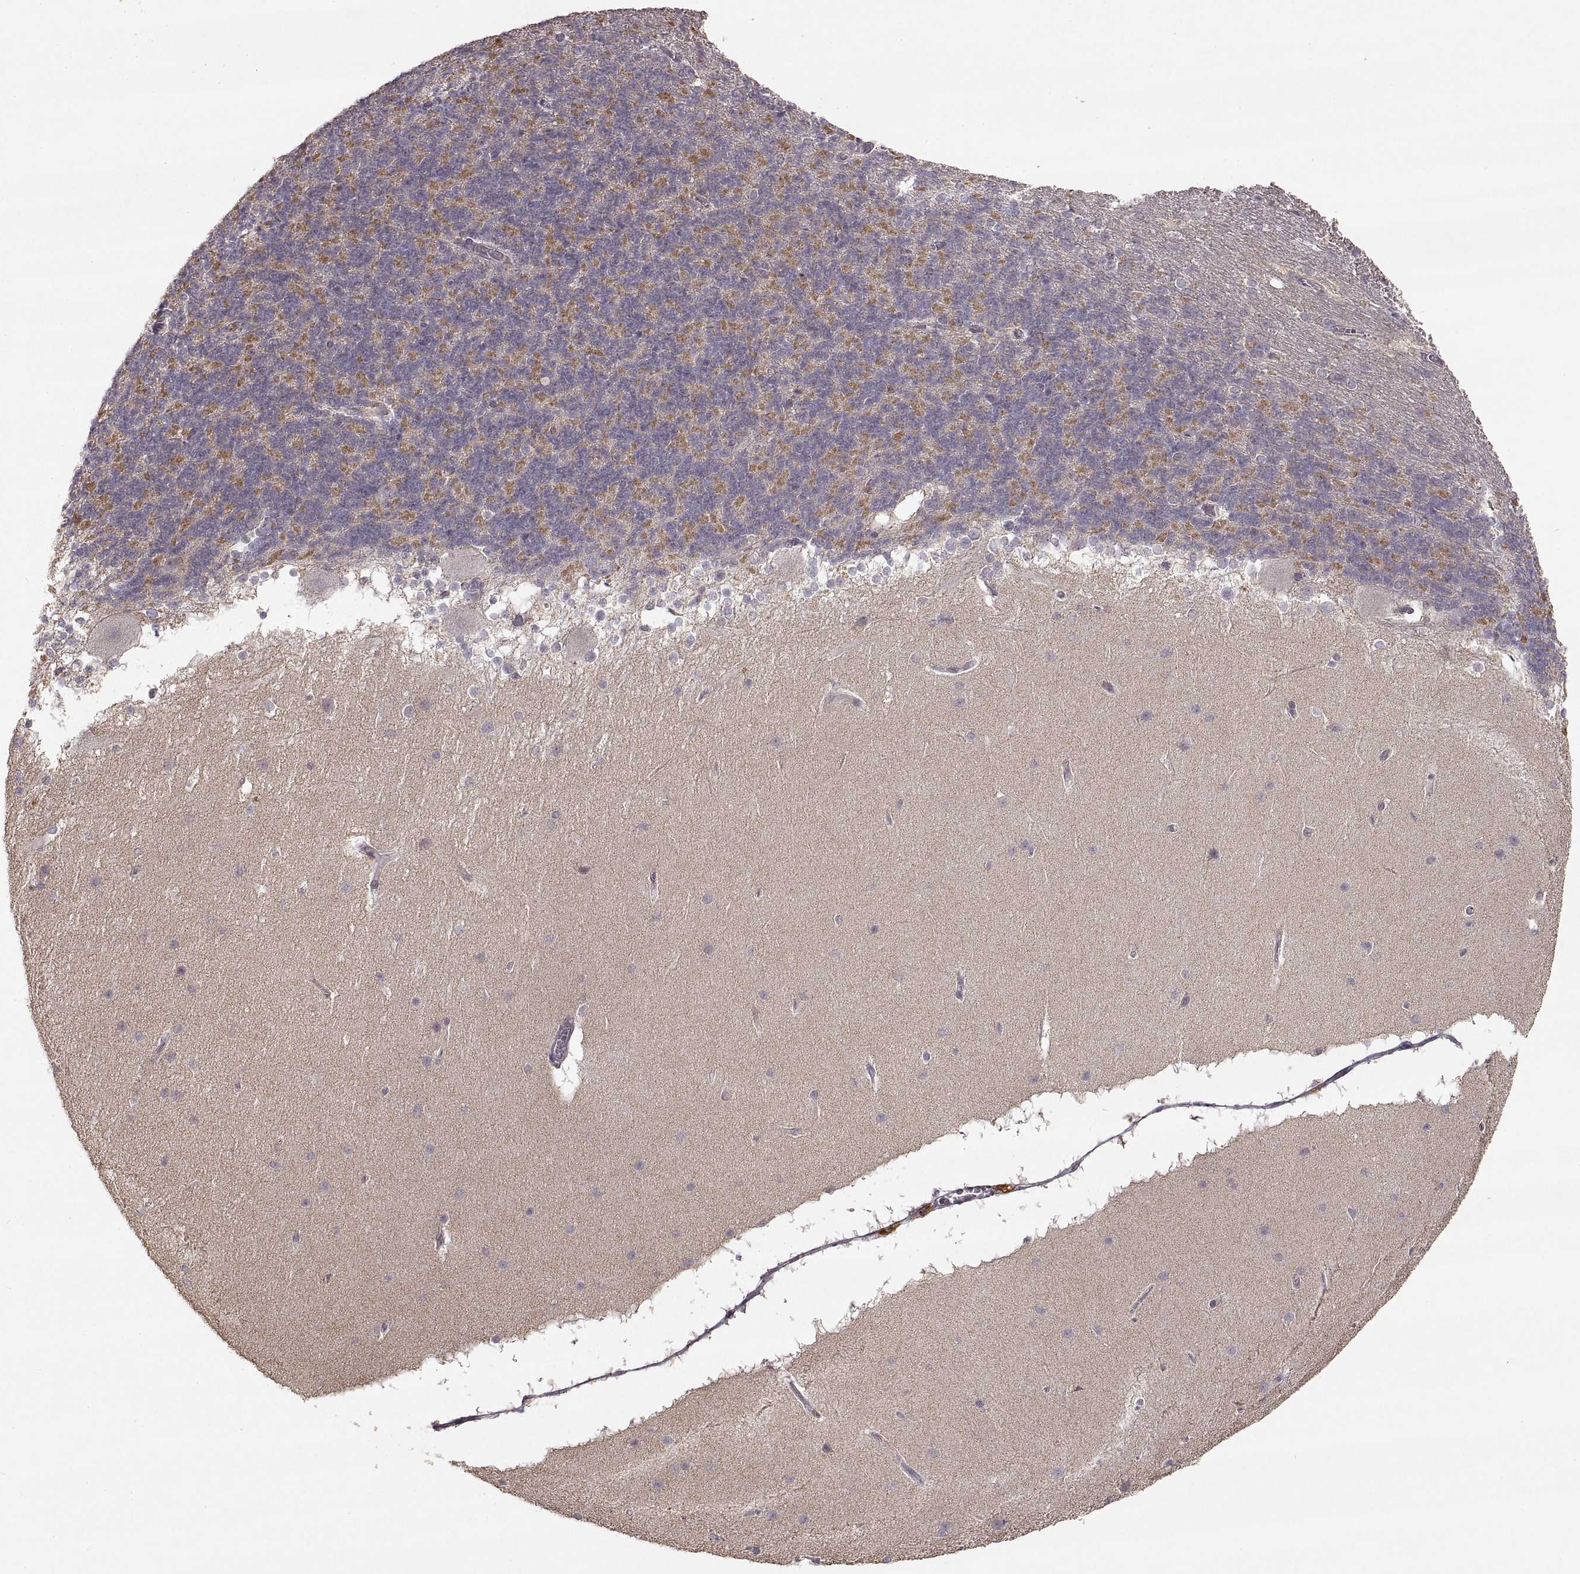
{"staining": {"intensity": "negative", "quantity": "none", "location": "none"}, "tissue": "cerebellum", "cell_type": "Cells in granular layer", "image_type": "normal", "snomed": [{"axis": "morphology", "description": "Normal tissue, NOS"}, {"axis": "topography", "description": "Cerebellum"}], "caption": "A high-resolution photomicrograph shows immunohistochemistry staining of unremarkable cerebellum, which exhibits no significant positivity in cells in granular layer.", "gene": "LAMC2", "patient": {"sex": "female", "age": 19}}